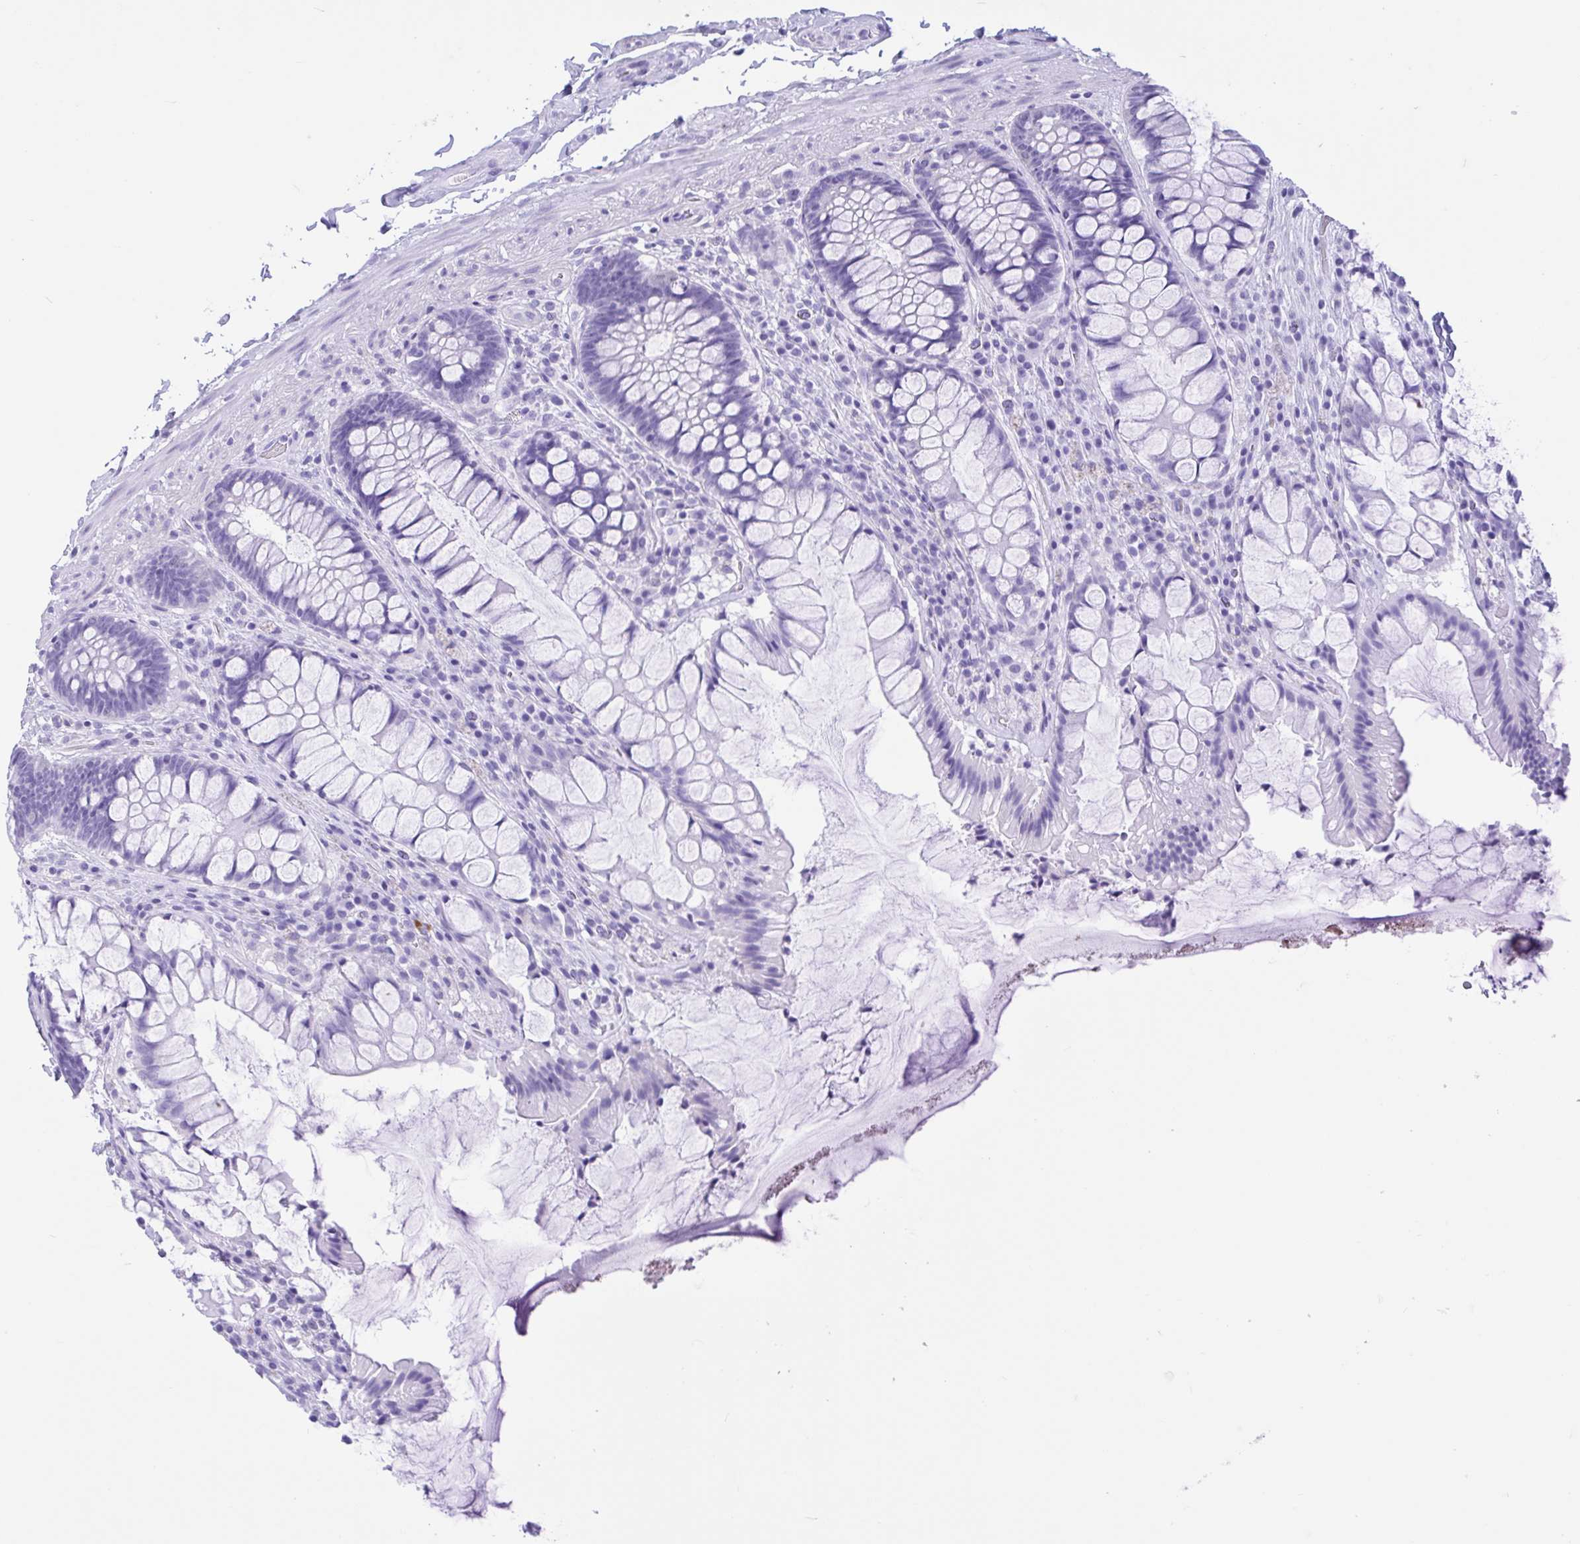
{"staining": {"intensity": "negative", "quantity": "none", "location": "none"}, "tissue": "rectum", "cell_type": "Glandular cells", "image_type": "normal", "snomed": [{"axis": "morphology", "description": "Normal tissue, NOS"}, {"axis": "topography", "description": "Rectum"}], "caption": "IHC of benign rectum reveals no staining in glandular cells.", "gene": "IAPP", "patient": {"sex": "female", "age": 58}}